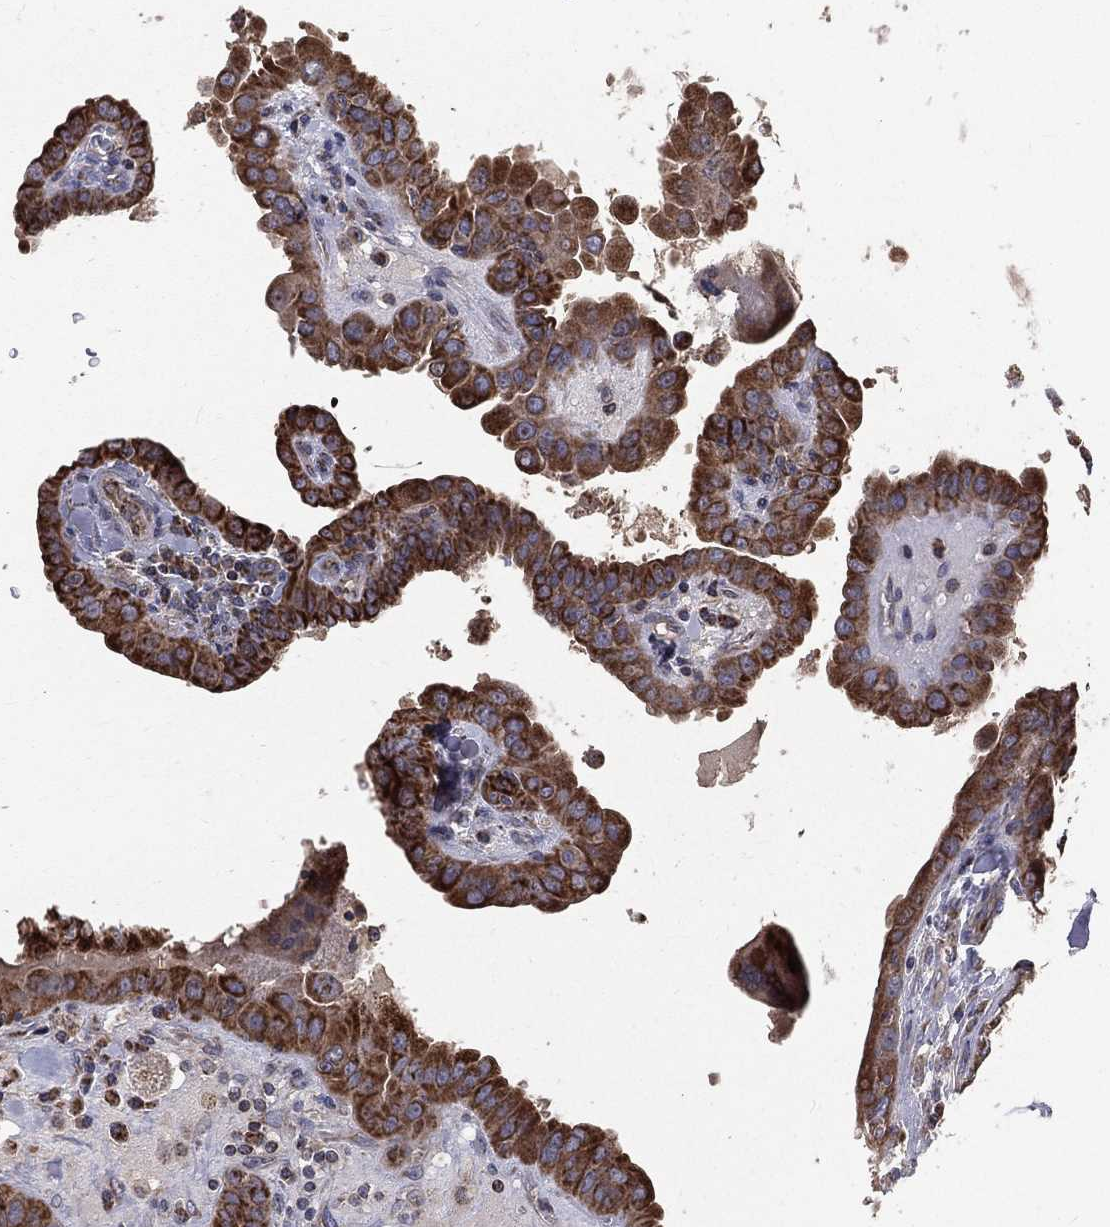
{"staining": {"intensity": "strong", "quantity": ">75%", "location": "cytoplasmic/membranous"}, "tissue": "thyroid cancer", "cell_type": "Tumor cells", "image_type": "cancer", "snomed": [{"axis": "morphology", "description": "Papillary adenocarcinoma, NOS"}, {"axis": "topography", "description": "Thyroid gland"}], "caption": "Immunohistochemical staining of human thyroid papillary adenocarcinoma shows strong cytoplasmic/membranous protein positivity in about >75% of tumor cells.", "gene": "GPD1", "patient": {"sex": "female", "age": 37}}